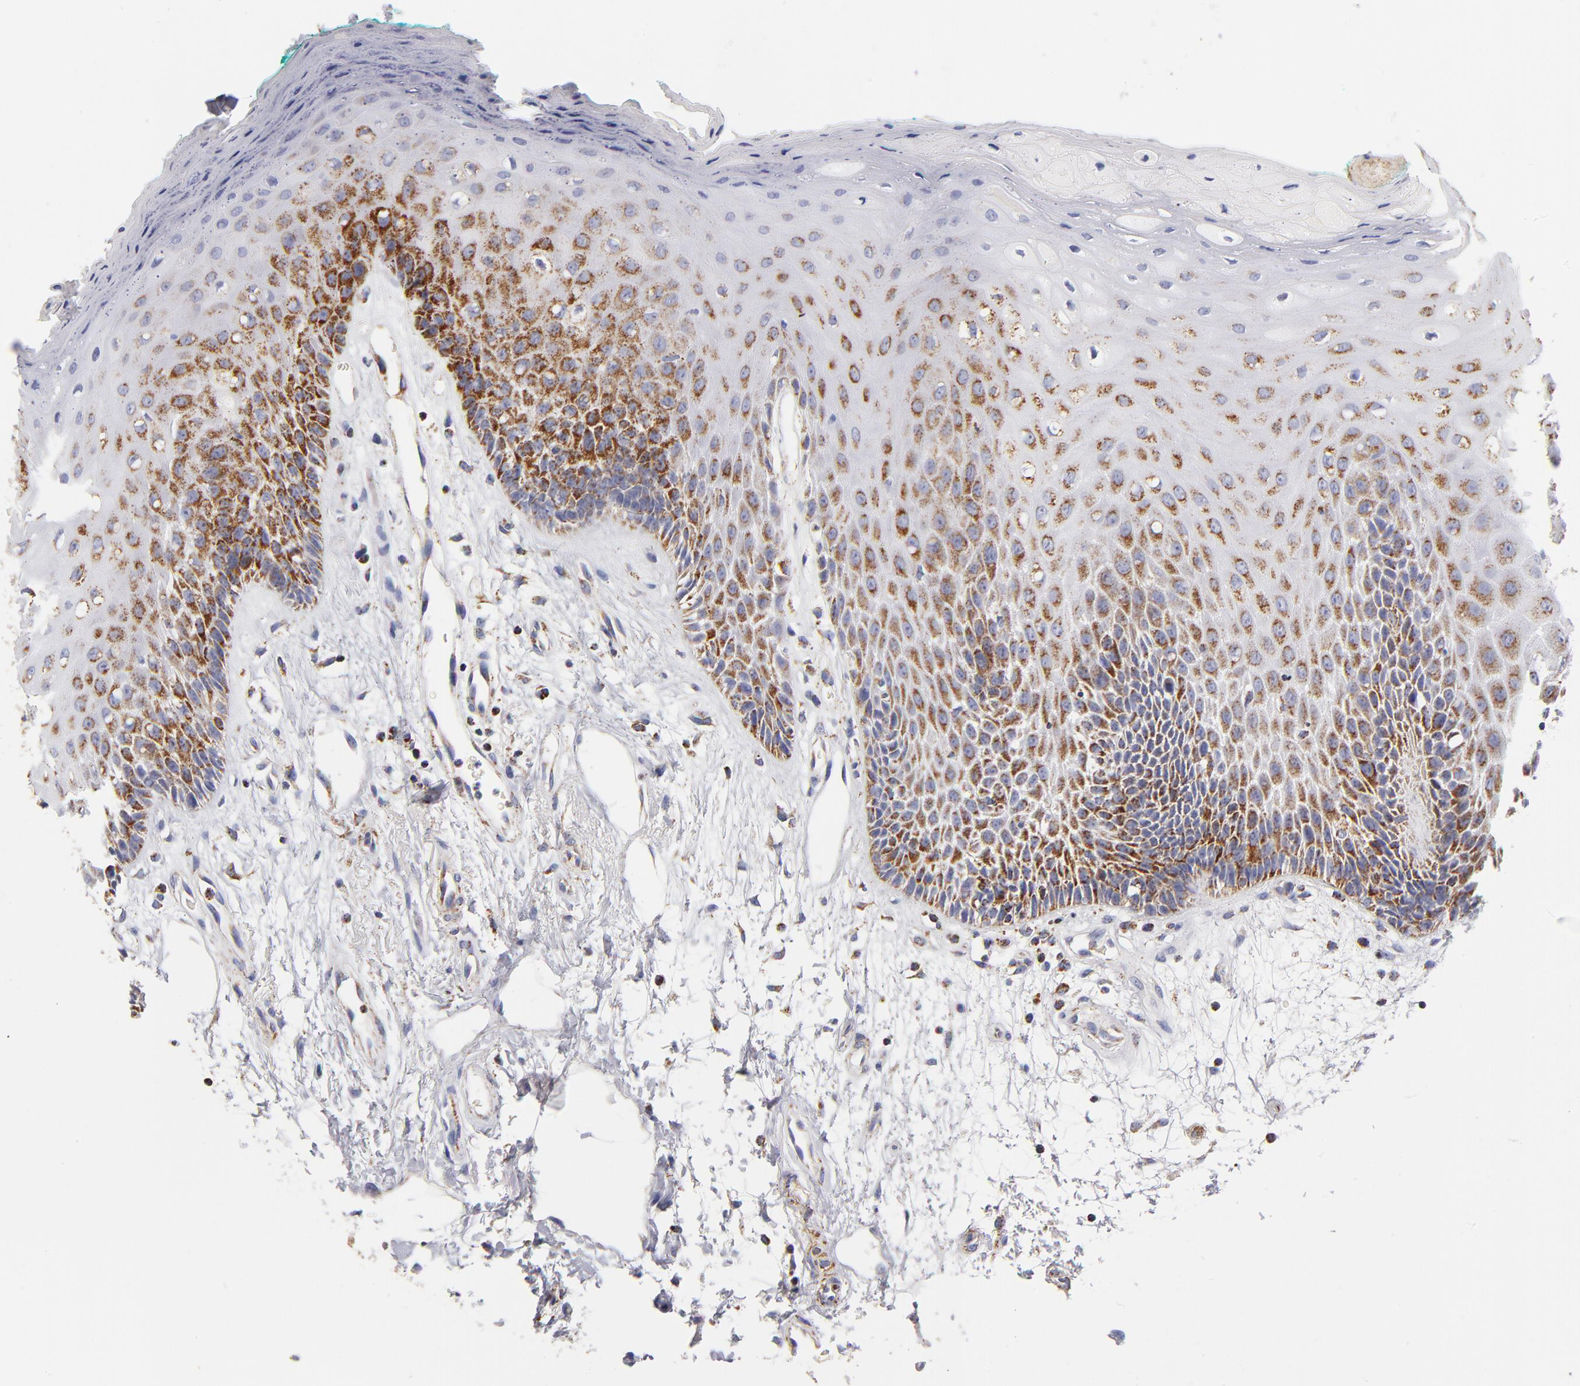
{"staining": {"intensity": "moderate", "quantity": "25%-75%", "location": "cytoplasmic/membranous"}, "tissue": "oral mucosa", "cell_type": "Squamous epithelial cells", "image_type": "normal", "snomed": [{"axis": "morphology", "description": "Normal tissue, NOS"}, {"axis": "morphology", "description": "Squamous cell carcinoma, NOS"}, {"axis": "topography", "description": "Skeletal muscle"}, {"axis": "topography", "description": "Oral tissue"}, {"axis": "topography", "description": "Head-Neck"}], "caption": "Brown immunohistochemical staining in normal oral mucosa shows moderate cytoplasmic/membranous positivity in about 25%-75% of squamous epithelial cells. The protein of interest is stained brown, and the nuclei are stained in blue (DAB IHC with brightfield microscopy, high magnification).", "gene": "ECHS1", "patient": {"sex": "female", "age": 84}}